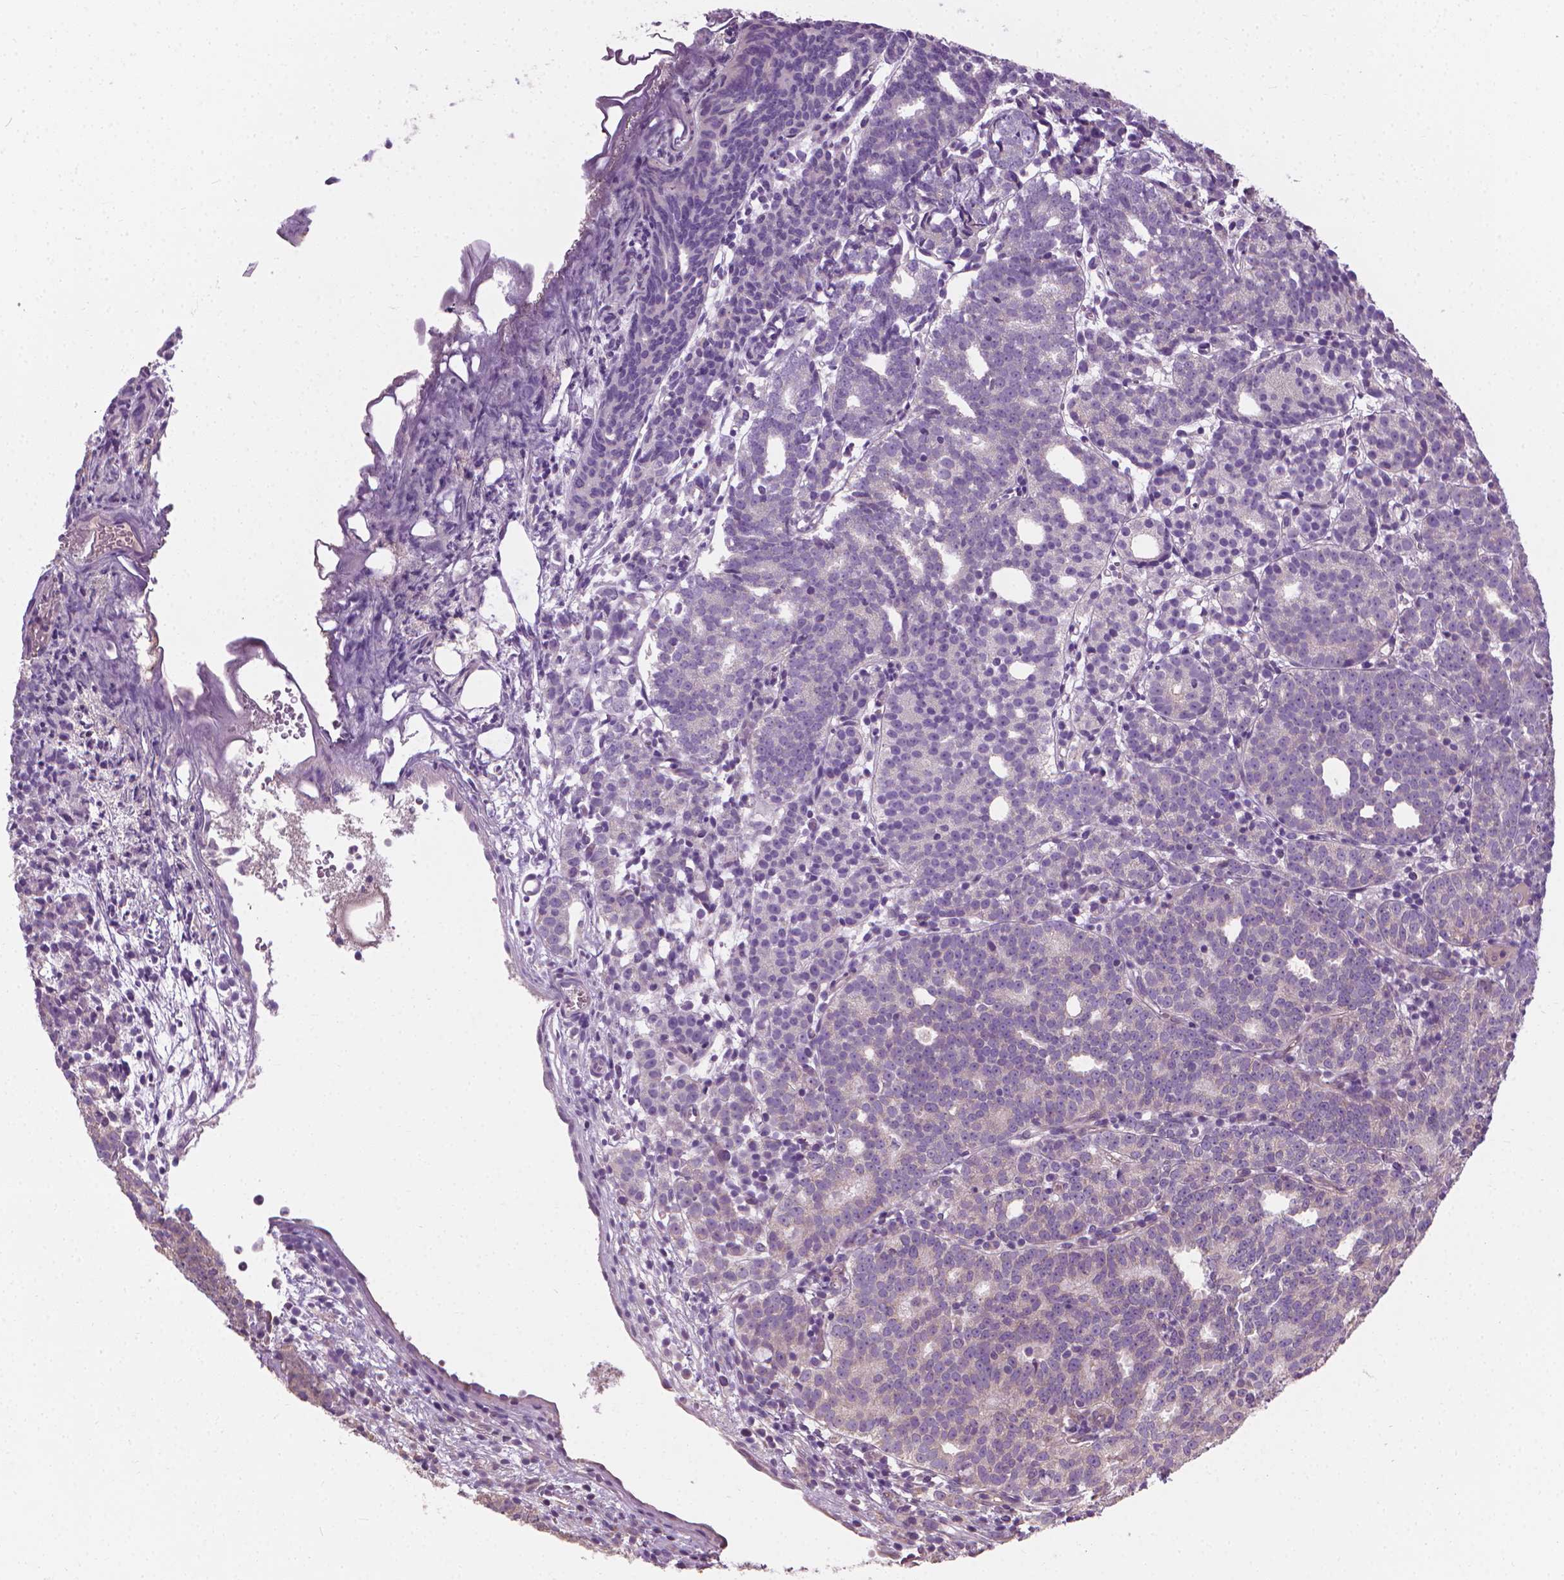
{"staining": {"intensity": "negative", "quantity": "none", "location": "none"}, "tissue": "prostate cancer", "cell_type": "Tumor cells", "image_type": "cancer", "snomed": [{"axis": "morphology", "description": "Adenocarcinoma, High grade"}, {"axis": "topography", "description": "Prostate"}], "caption": "High power microscopy histopathology image of an IHC histopathology image of high-grade adenocarcinoma (prostate), revealing no significant expression in tumor cells. Brightfield microscopy of IHC stained with DAB (brown) and hematoxylin (blue), captured at high magnification.", "gene": "RIIAD1", "patient": {"sex": "male", "age": 53}}